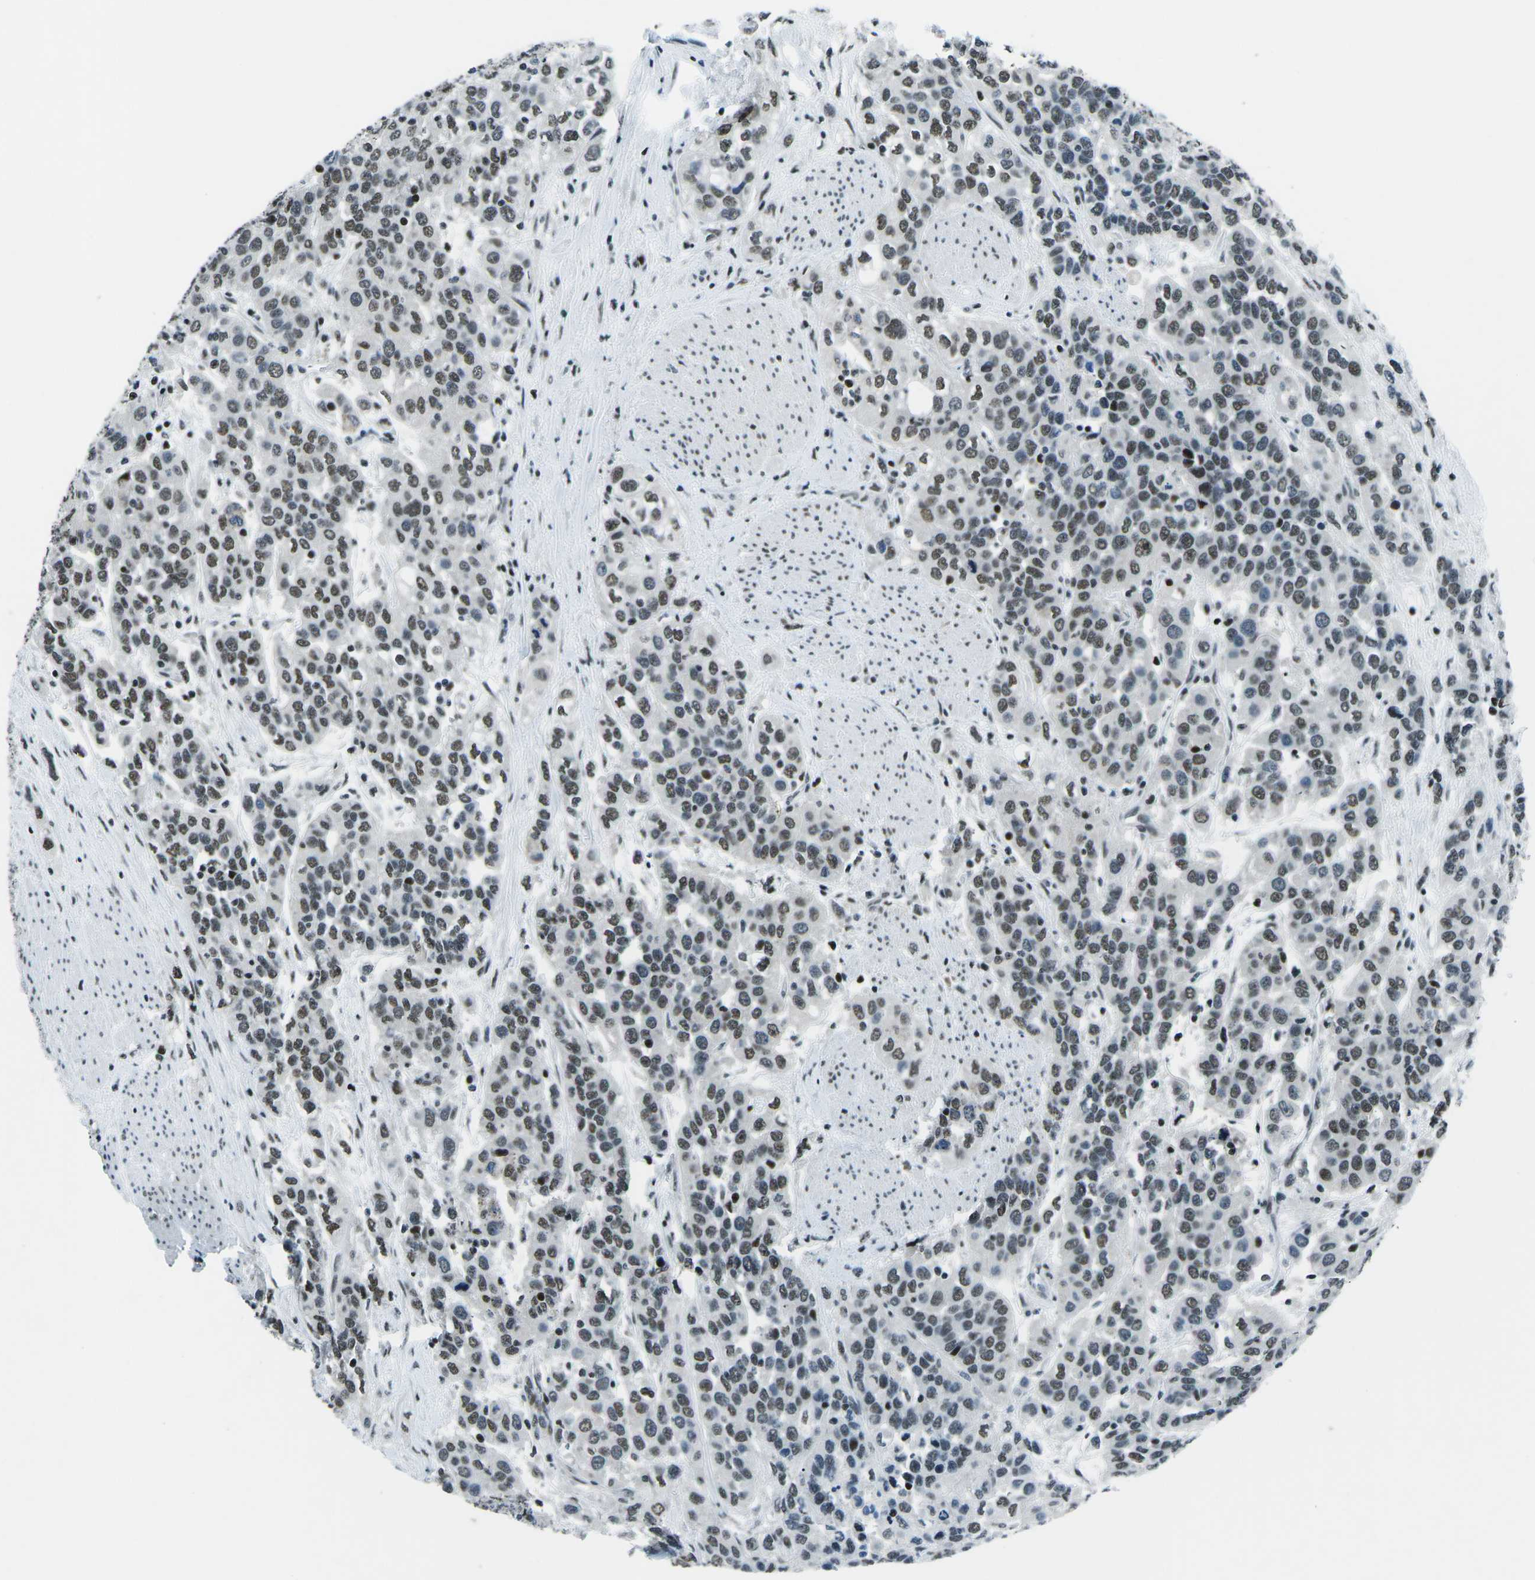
{"staining": {"intensity": "moderate", "quantity": "25%-75%", "location": "nuclear"}, "tissue": "urothelial cancer", "cell_type": "Tumor cells", "image_type": "cancer", "snomed": [{"axis": "morphology", "description": "Urothelial carcinoma, High grade"}, {"axis": "topography", "description": "Urinary bladder"}], "caption": "A medium amount of moderate nuclear staining is appreciated in approximately 25%-75% of tumor cells in urothelial cancer tissue.", "gene": "RBL2", "patient": {"sex": "female", "age": 80}}